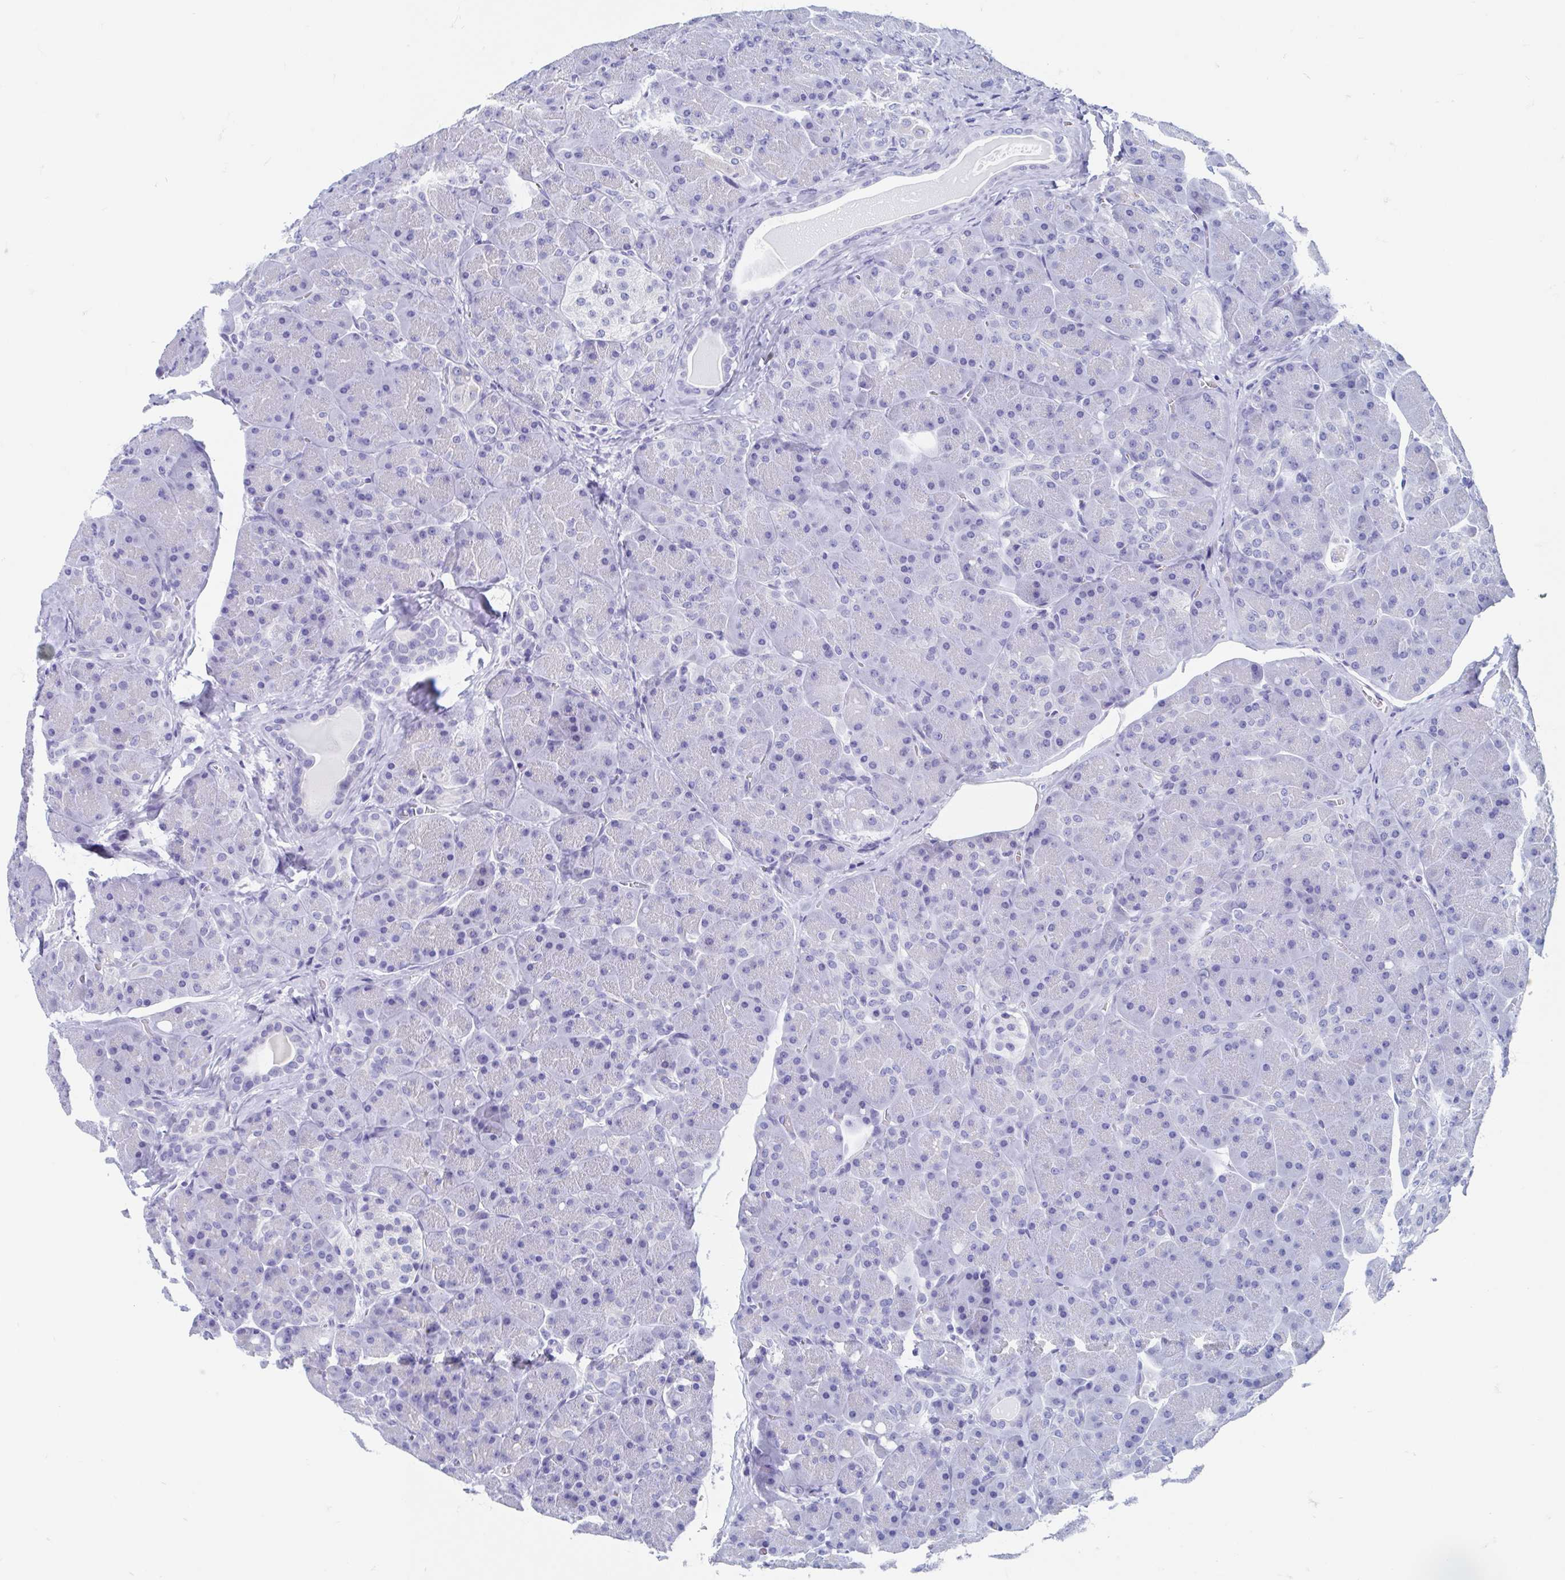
{"staining": {"intensity": "negative", "quantity": "none", "location": "none"}, "tissue": "pancreas", "cell_type": "Exocrine glandular cells", "image_type": "normal", "snomed": [{"axis": "morphology", "description": "Normal tissue, NOS"}, {"axis": "topography", "description": "Pancreas"}], "caption": "Image shows no protein positivity in exocrine glandular cells of benign pancreas. (DAB immunohistochemistry with hematoxylin counter stain).", "gene": "SHCBP1L", "patient": {"sex": "male", "age": 55}}